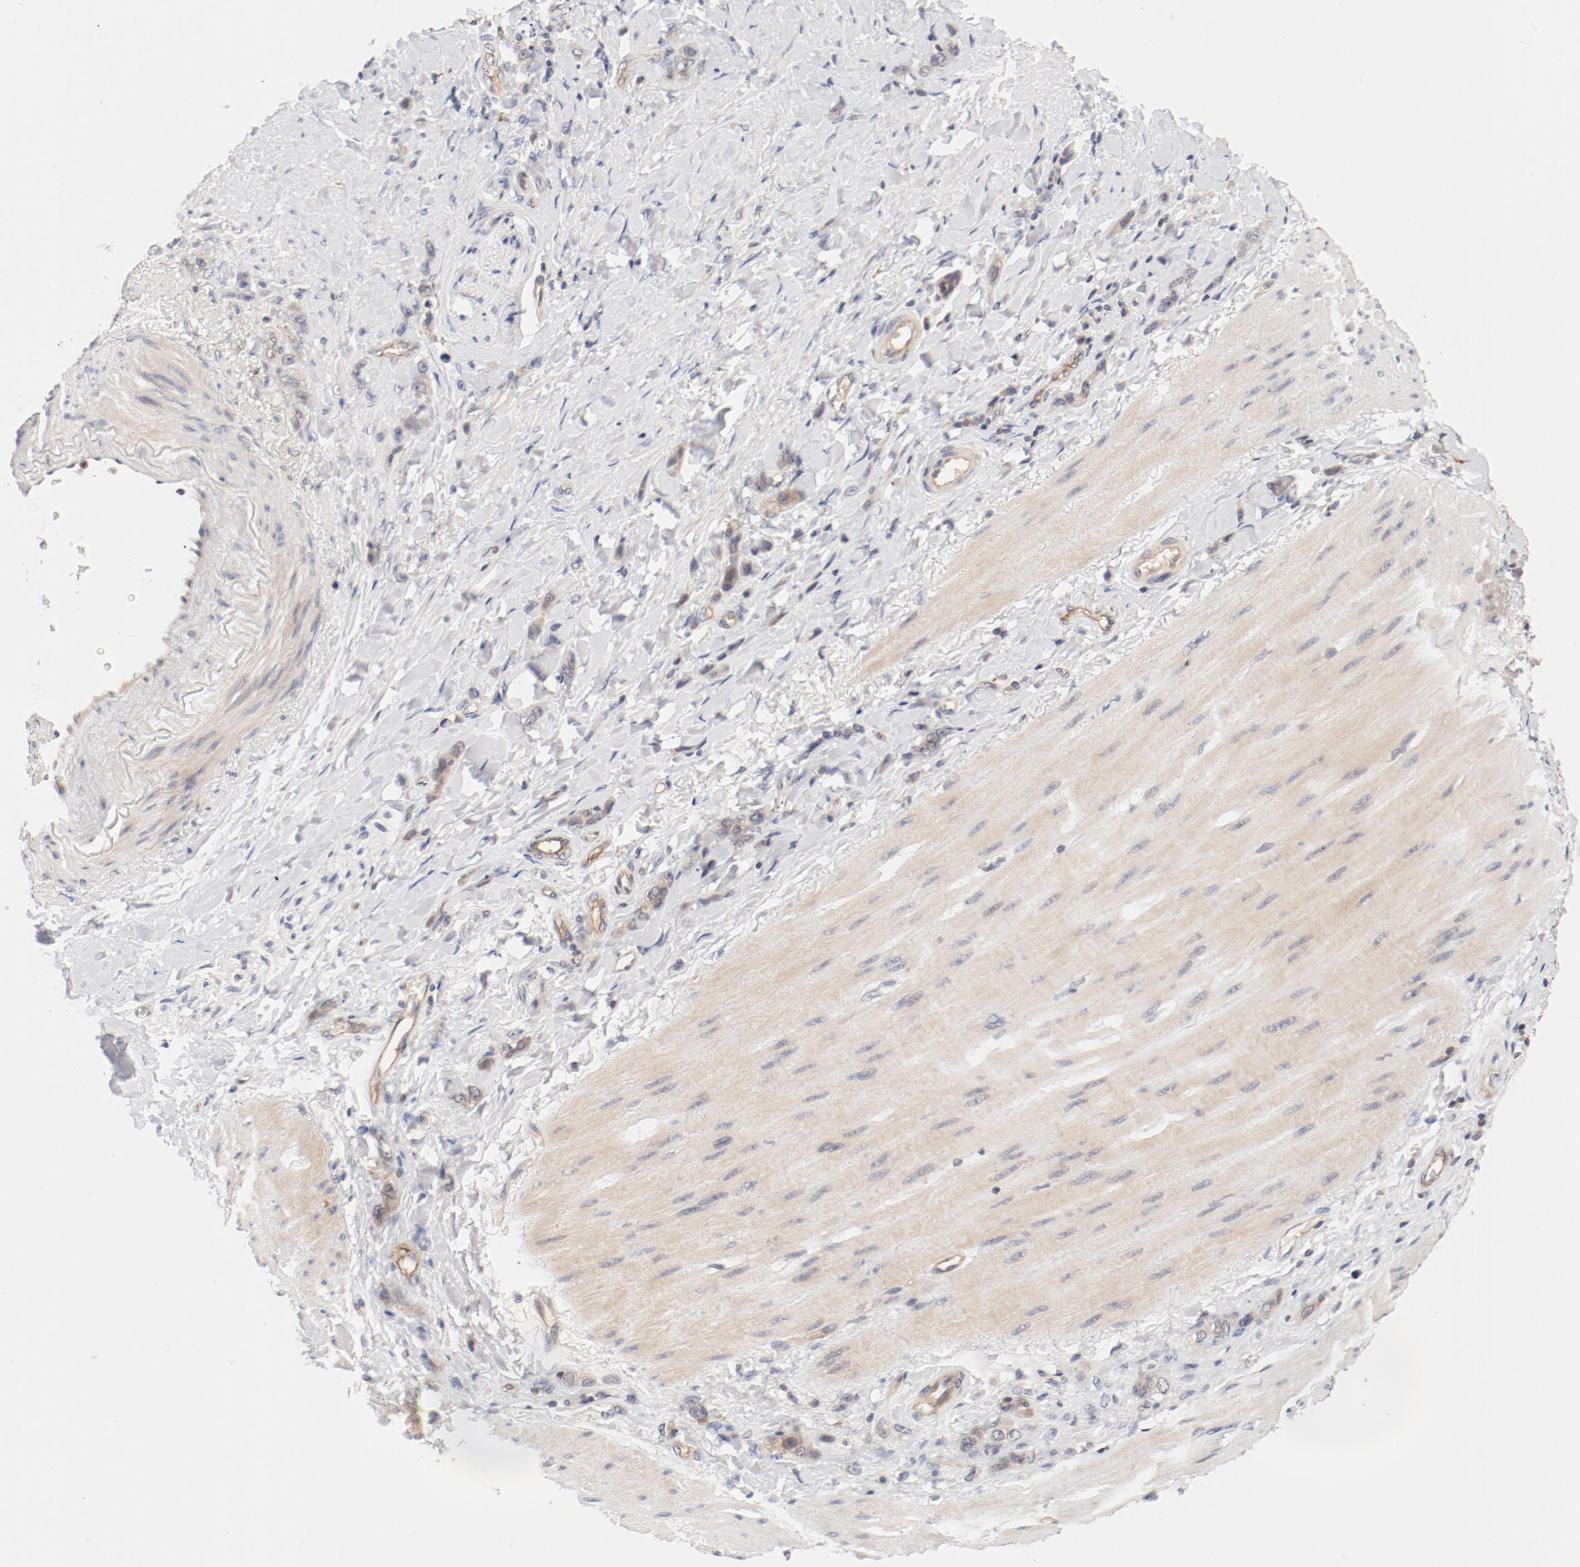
{"staining": {"intensity": "moderate", "quantity": ">75%", "location": "cytoplasmic/membranous"}, "tissue": "stomach cancer", "cell_type": "Tumor cells", "image_type": "cancer", "snomed": [{"axis": "morphology", "description": "Normal tissue, NOS"}, {"axis": "morphology", "description": "Adenocarcinoma, NOS"}, {"axis": "topography", "description": "Stomach"}], "caption": "Immunohistochemical staining of stomach cancer (adenocarcinoma) reveals medium levels of moderate cytoplasmic/membranous protein positivity in about >75% of tumor cells. The staining was performed using DAB (3,3'-diaminobenzidine) to visualize the protein expression in brown, while the nuclei were stained in blue with hematoxylin (Magnification: 20x).", "gene": "ZNF267", "patient": {"sex": "male", "age": 82}}